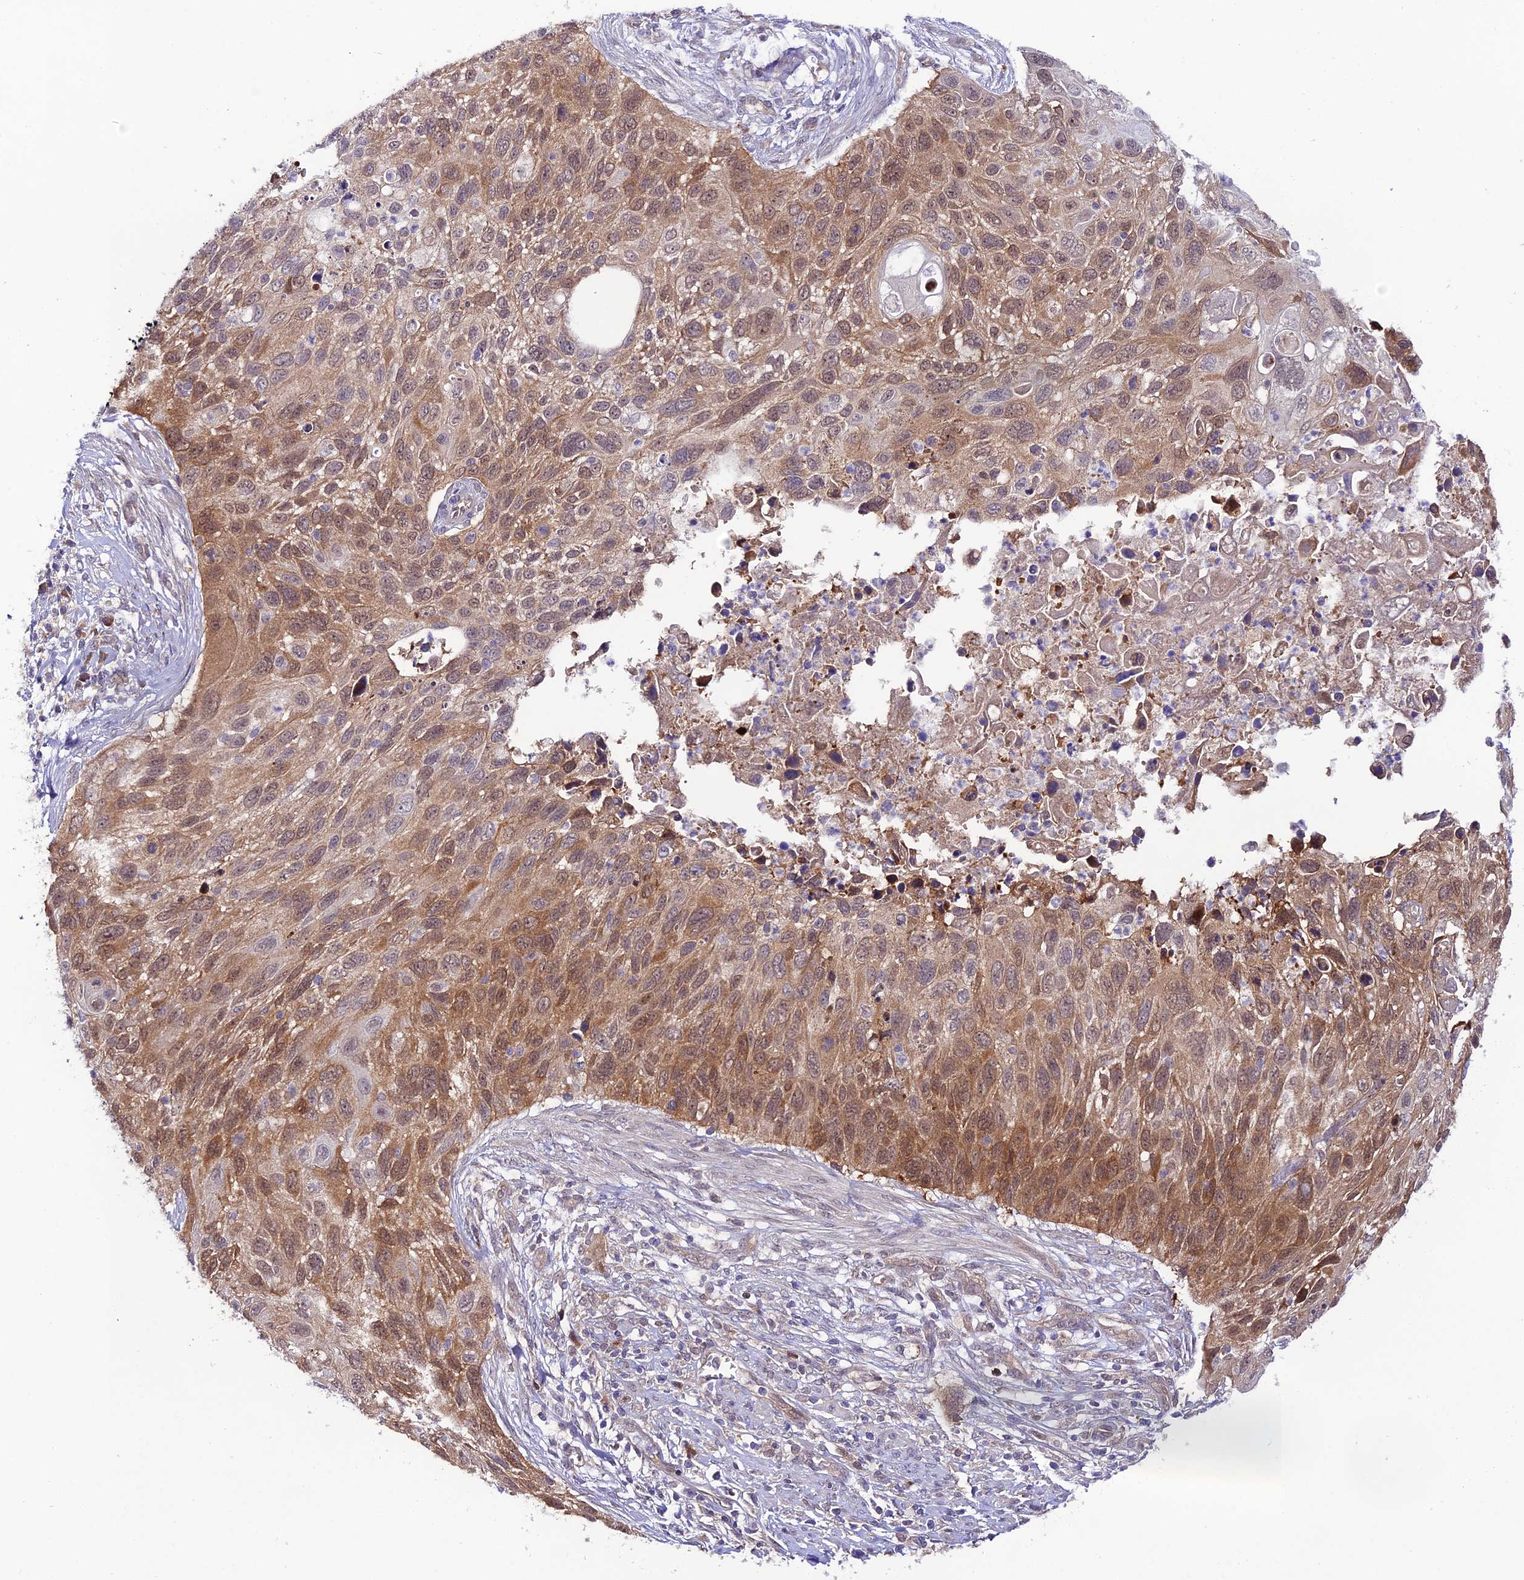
{"staining": {"intensity": "moderate", "quantity": ">75%", "location": "cytoplasmic/membranous,nuclear"}, "tissue": "cervical cancer", "cell_type": "Tumor cells", "image_type": "cancer", "snomed": [{"axis": "morphology", "description": "Squamous cell carcinoma, NOS"}, {"axis": "topography", "description": "Cervix"}], "caption": "The immunohistochemical stain shows moderate cytoplasmic/membranous and nuclear positivity in tumor cells of cervical squamous cell carcinoma tissue.", "gene": "TRIM40", "patient": {"sex": "female", "age": 70}}